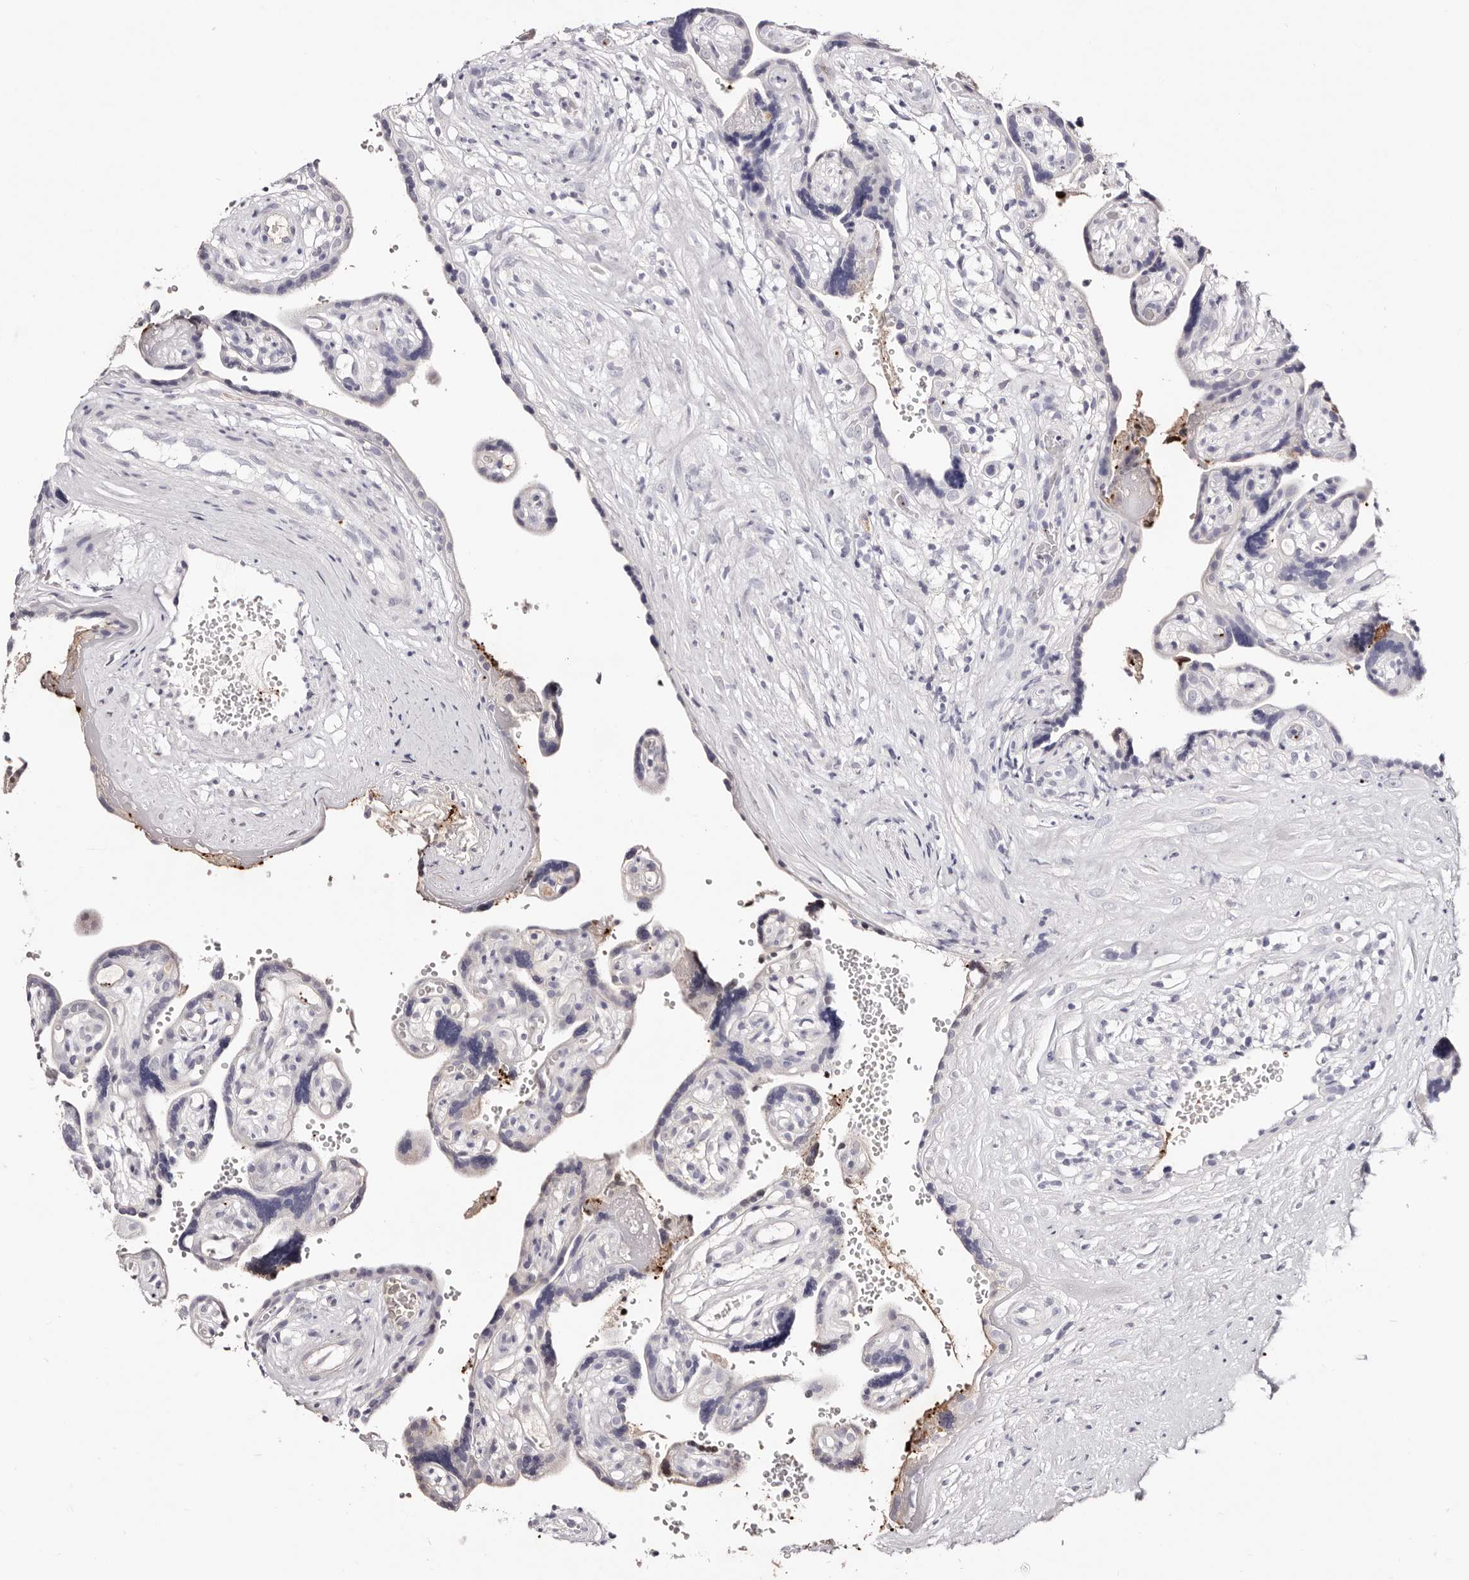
{"staining": {"intensity": "negative", "quantity": "none", "location": "none"}, "tissue": "placenta", "cell_type": "Decidual cells", "image_type": "normal", "snomed": [{"axis": "morphology", "description": "Normal tissue, NOS"}, {"axis": "topography", "description": "Placenta"}], "caption": "IHC photomicrograph of benign placenta stained for a protein (brown), which demonstrates no expression in decidual cells. (Immunohistochemistry (ihc), brightfield microscopy, high magnification).", "gene": "PF4", "patient": {"sex": "female", "age": 30}}